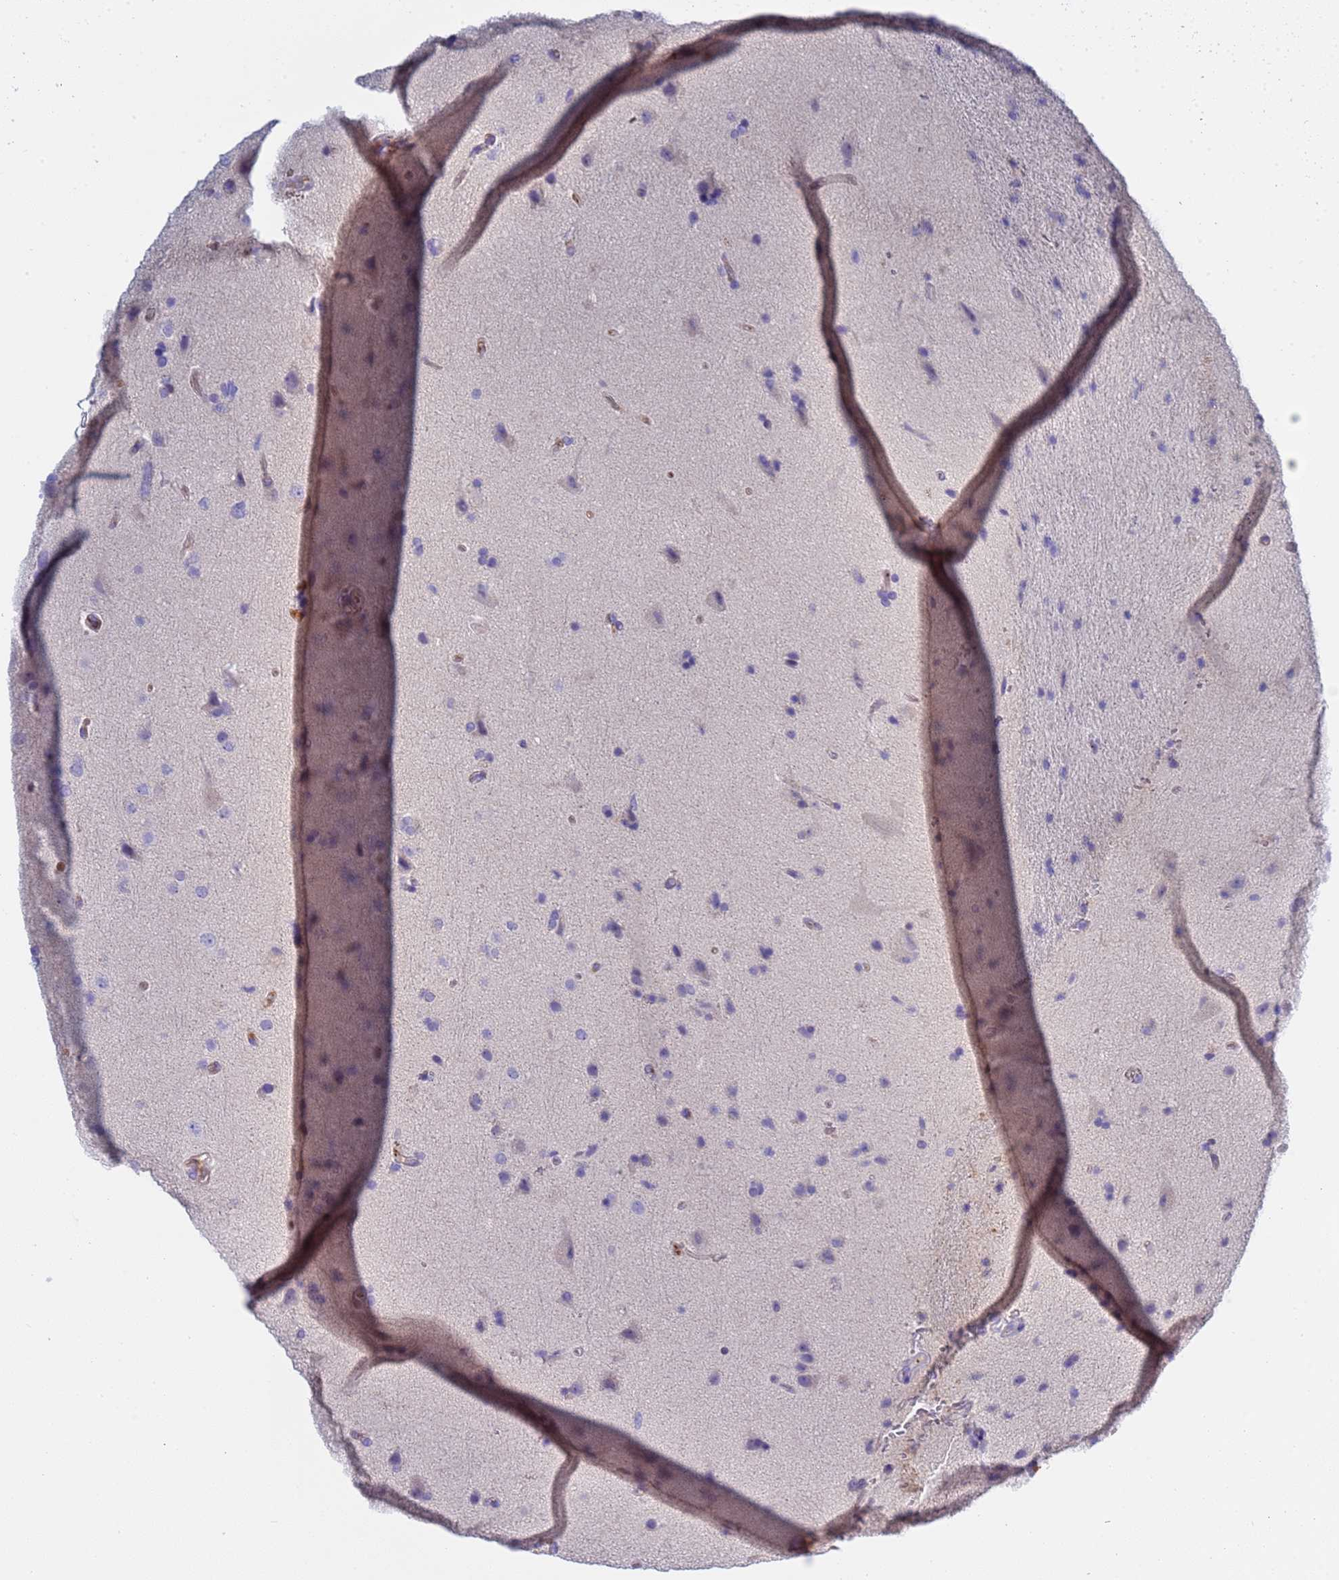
{"staining": {"intensity": "negative", "quantity": "none", "location": "none"}, "tissue": "glioma", "cell_type": "Tumor cells", "image_type": "cancer", "snomed": [{"axis": "morphology", "description": "Glioma, malignant, High grade"}, {"axis": "topography", "description": "Brain"}], "caption": "The photomicrograph reveals no staining of tumor cells in glioma. (DAB (3,3'-diaminobenzidine) immunohistochemistry (IHC) visualized using brightfield microscopy, high magnification).", "gene": "C4orf46", "patient": {"sex": "male", "age": 72}}